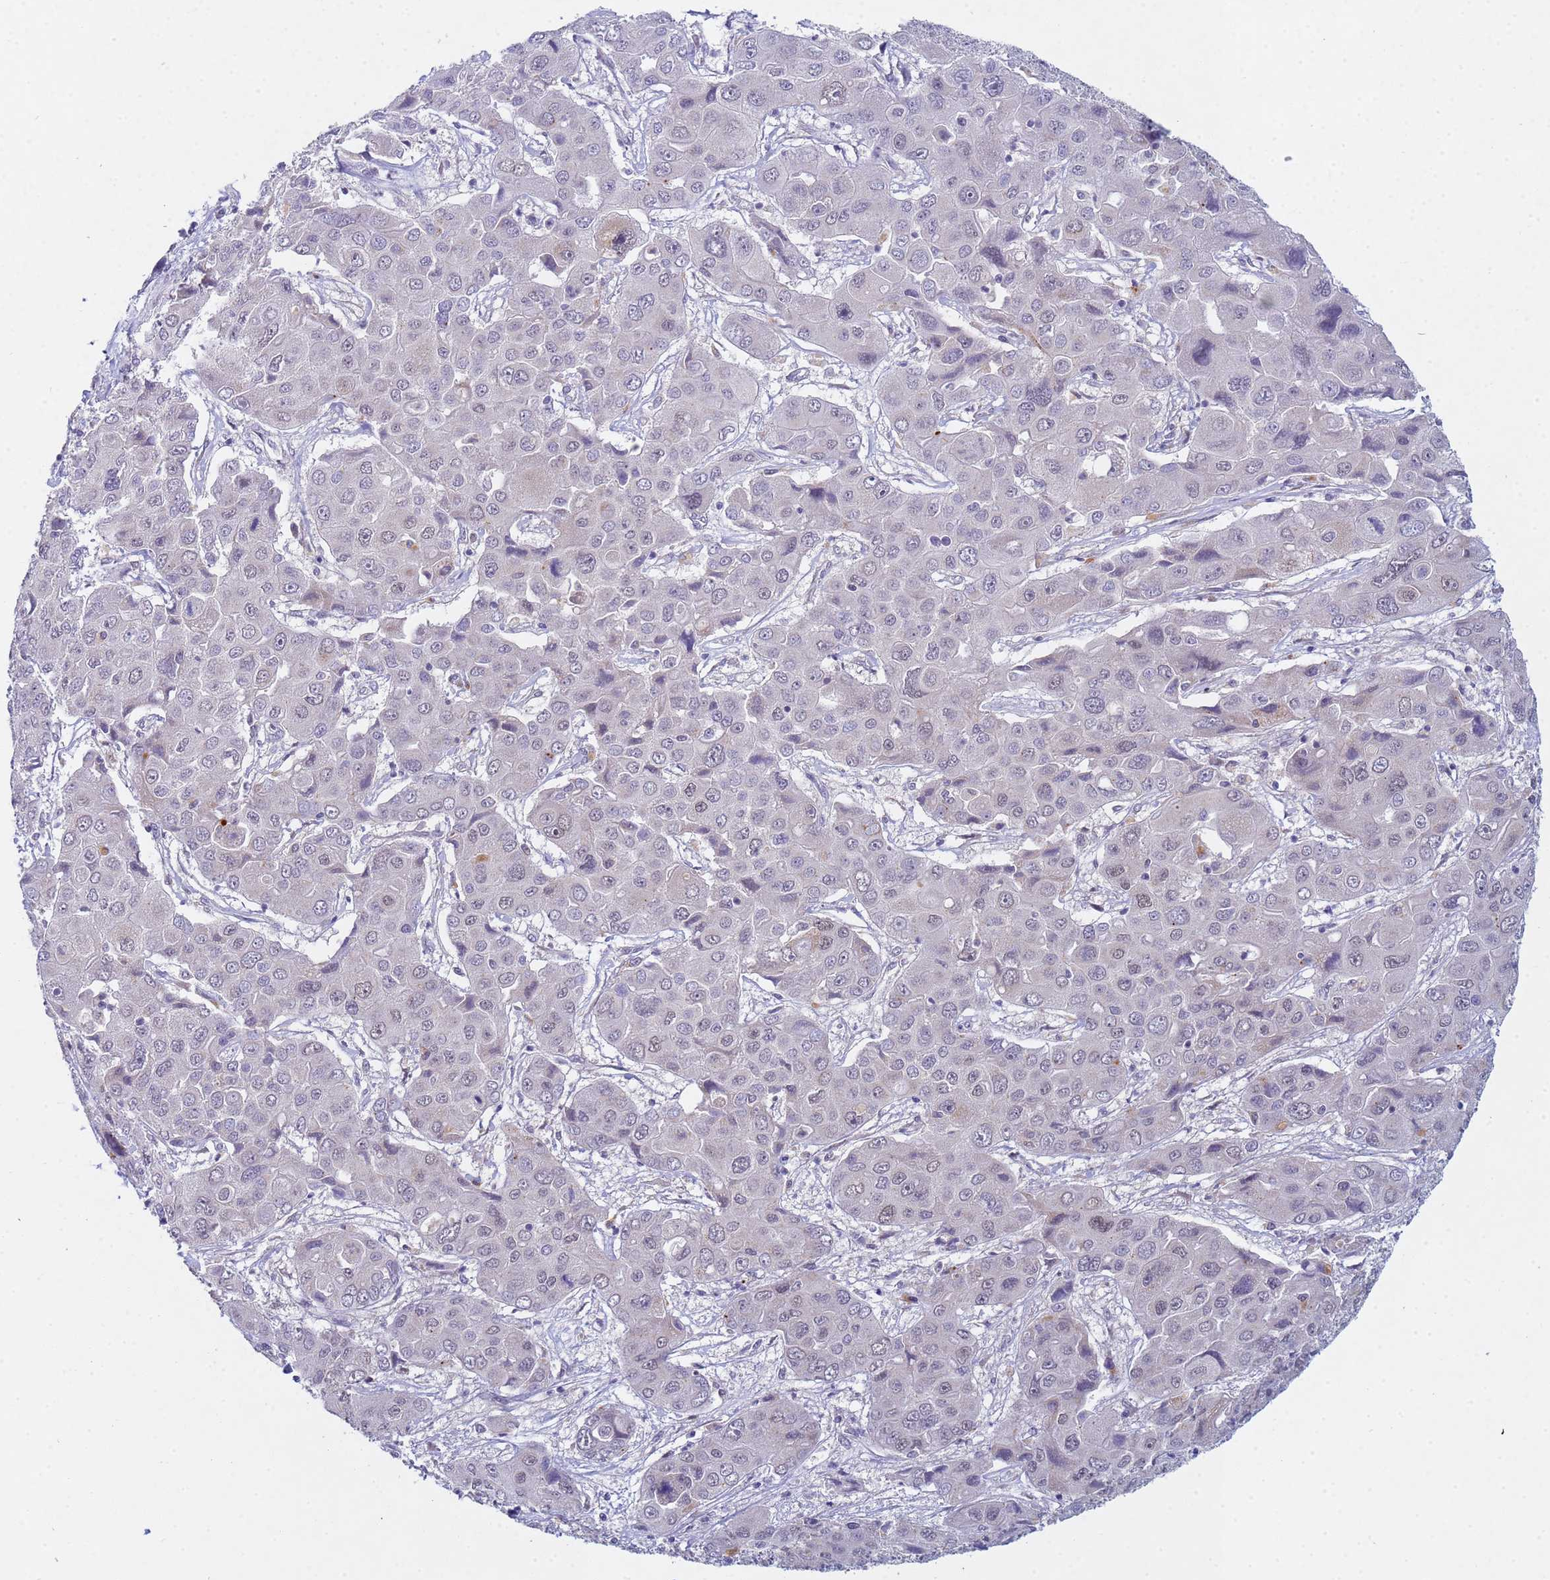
{"staining": {"intensity": "negative", "quantity": "none", "location": "none"}, "tissue": "liver cancer", "cell_type": "Tumor cells", "image_type": "cancer", "snomed": [{"axis": "morphology", "description": "Cholangiocarcinoma"}, {"axis": "topography", "description": "Liver"}], "caption": "This photomicrograph is of liver cholangiocarcinoma stained with IHC to label a protein in brown with the nuclei are counter-stained blue. There is no staining in tumor cells. The staining is performed using DAB (3,3'-diaminobenzidine) brown chromogen with nuclei counter-stained in using hematoxylin.", "gene": "TNPO2", "patient": {"sex": "male", "age": 67}}